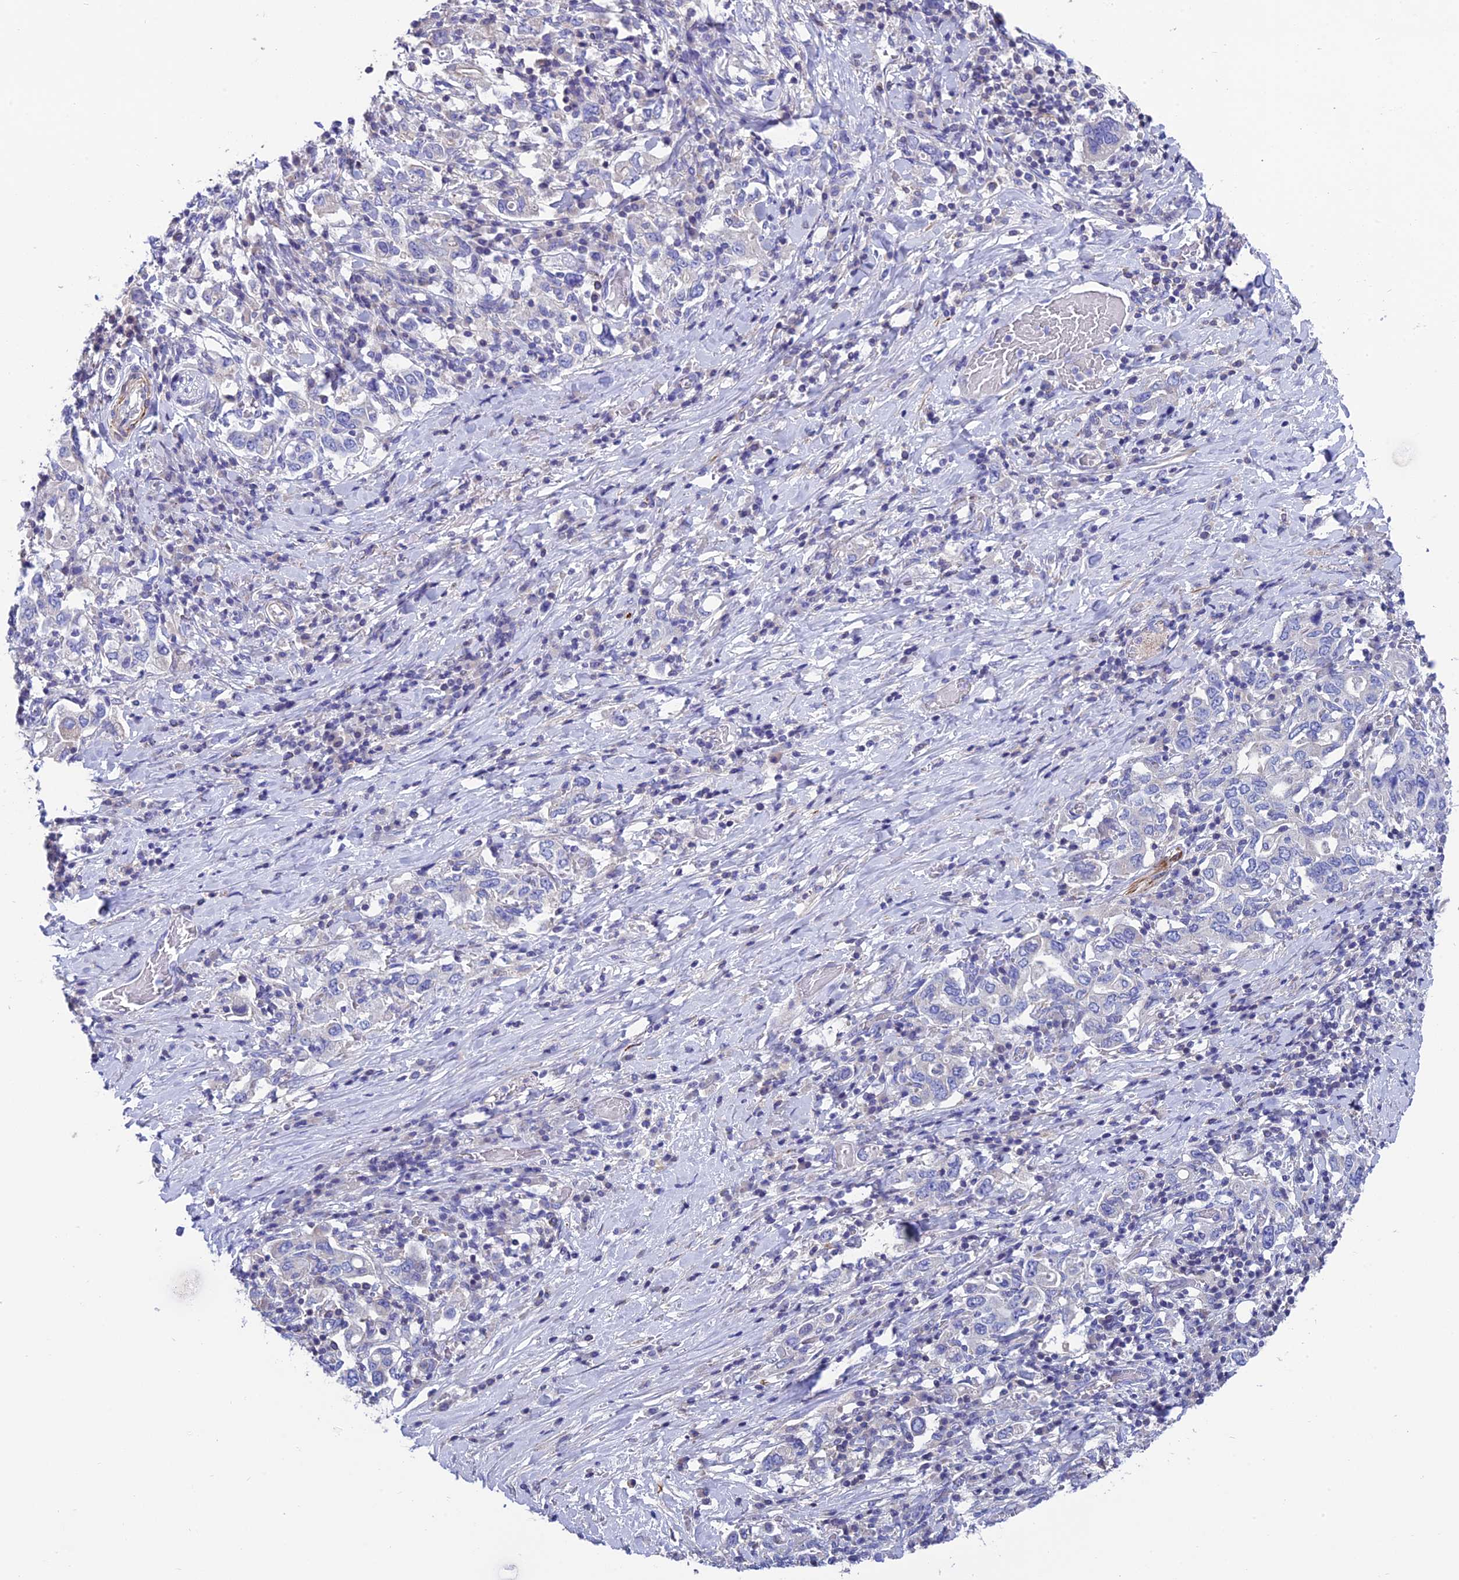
{"staining": {"intensity": "negative", "quantity": "none", "location": "none"}, "tissue": "stomach cancer", "cell_type": "Tumor cells", "image_type": "cancer", "snomed": [{"axis": "morphology", "description": "Adenocarcinoma, NOS"}, {"axis": "topography", "description": "Stomach, upper"}, {"axis": "topography", "description": "Stomach"}], "caption": "Stomach adenocarcinoma stained for a protein using IHC displays no positivity tumor cells.", "gene": "FAM178B", "patient": {"sex": "male", "age": 62}}